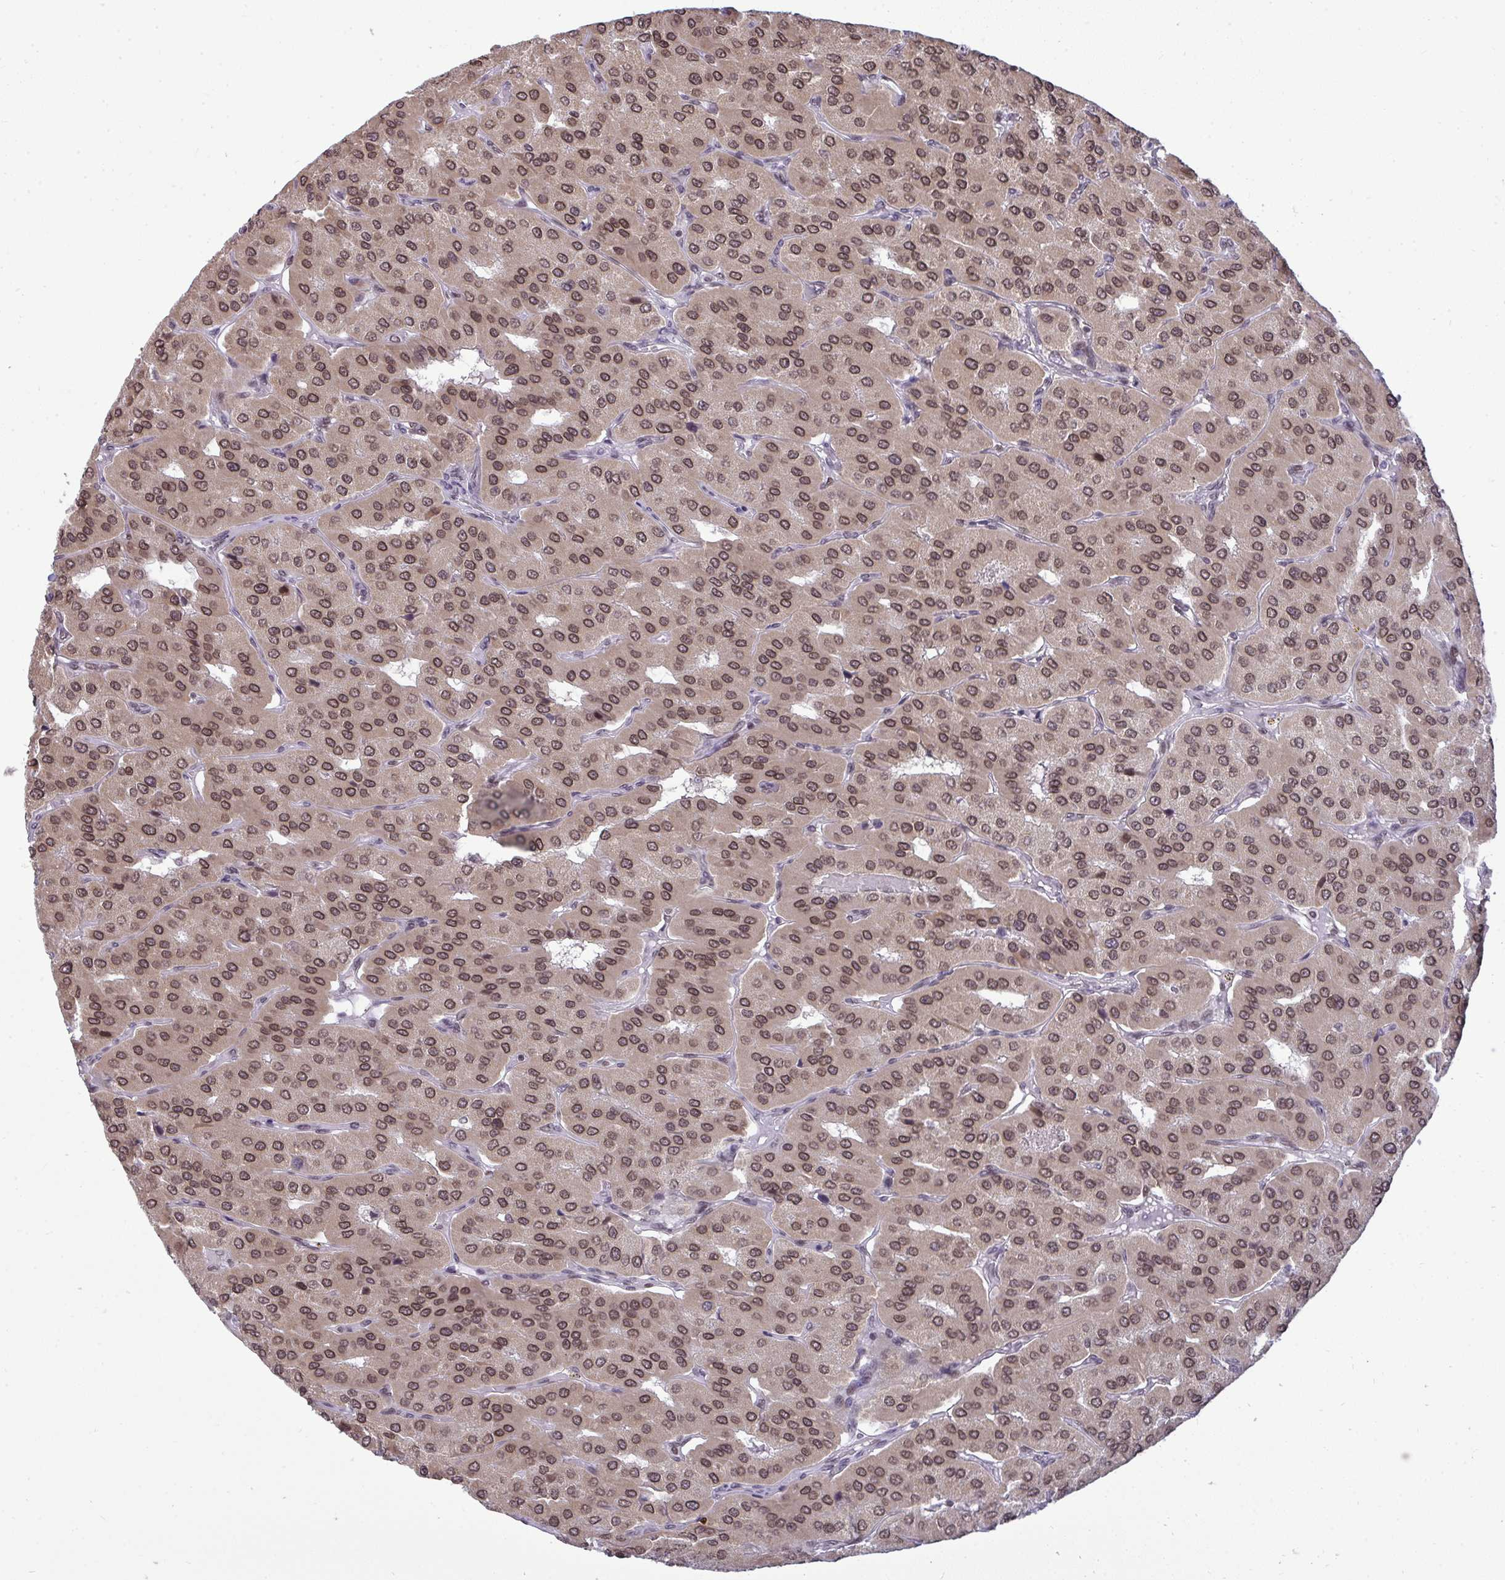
{"staining": {"intensity": "moderate", "quantity": ">75%", "location": "nuclear"}, "tissue": "parathyroid gland", "cell_type": "Glandular cells", "image_type": "normal", "snomed": [{"axis": "morphology", "description": "Normal tissue, NOS"}, {"axis": "morphology", "description": "Adenoma, NOS"}, {"axis": "topography", "description": "Parathyroid gland"}], "caption": "Approximately >75% of glandular cells in unremarkable human parathyroid gland show moderate nuclear protein expression as visualized by brown immunohistochemical staining.", "gene": "JPT1", "patient": {"sex": "female", "age": 86}}